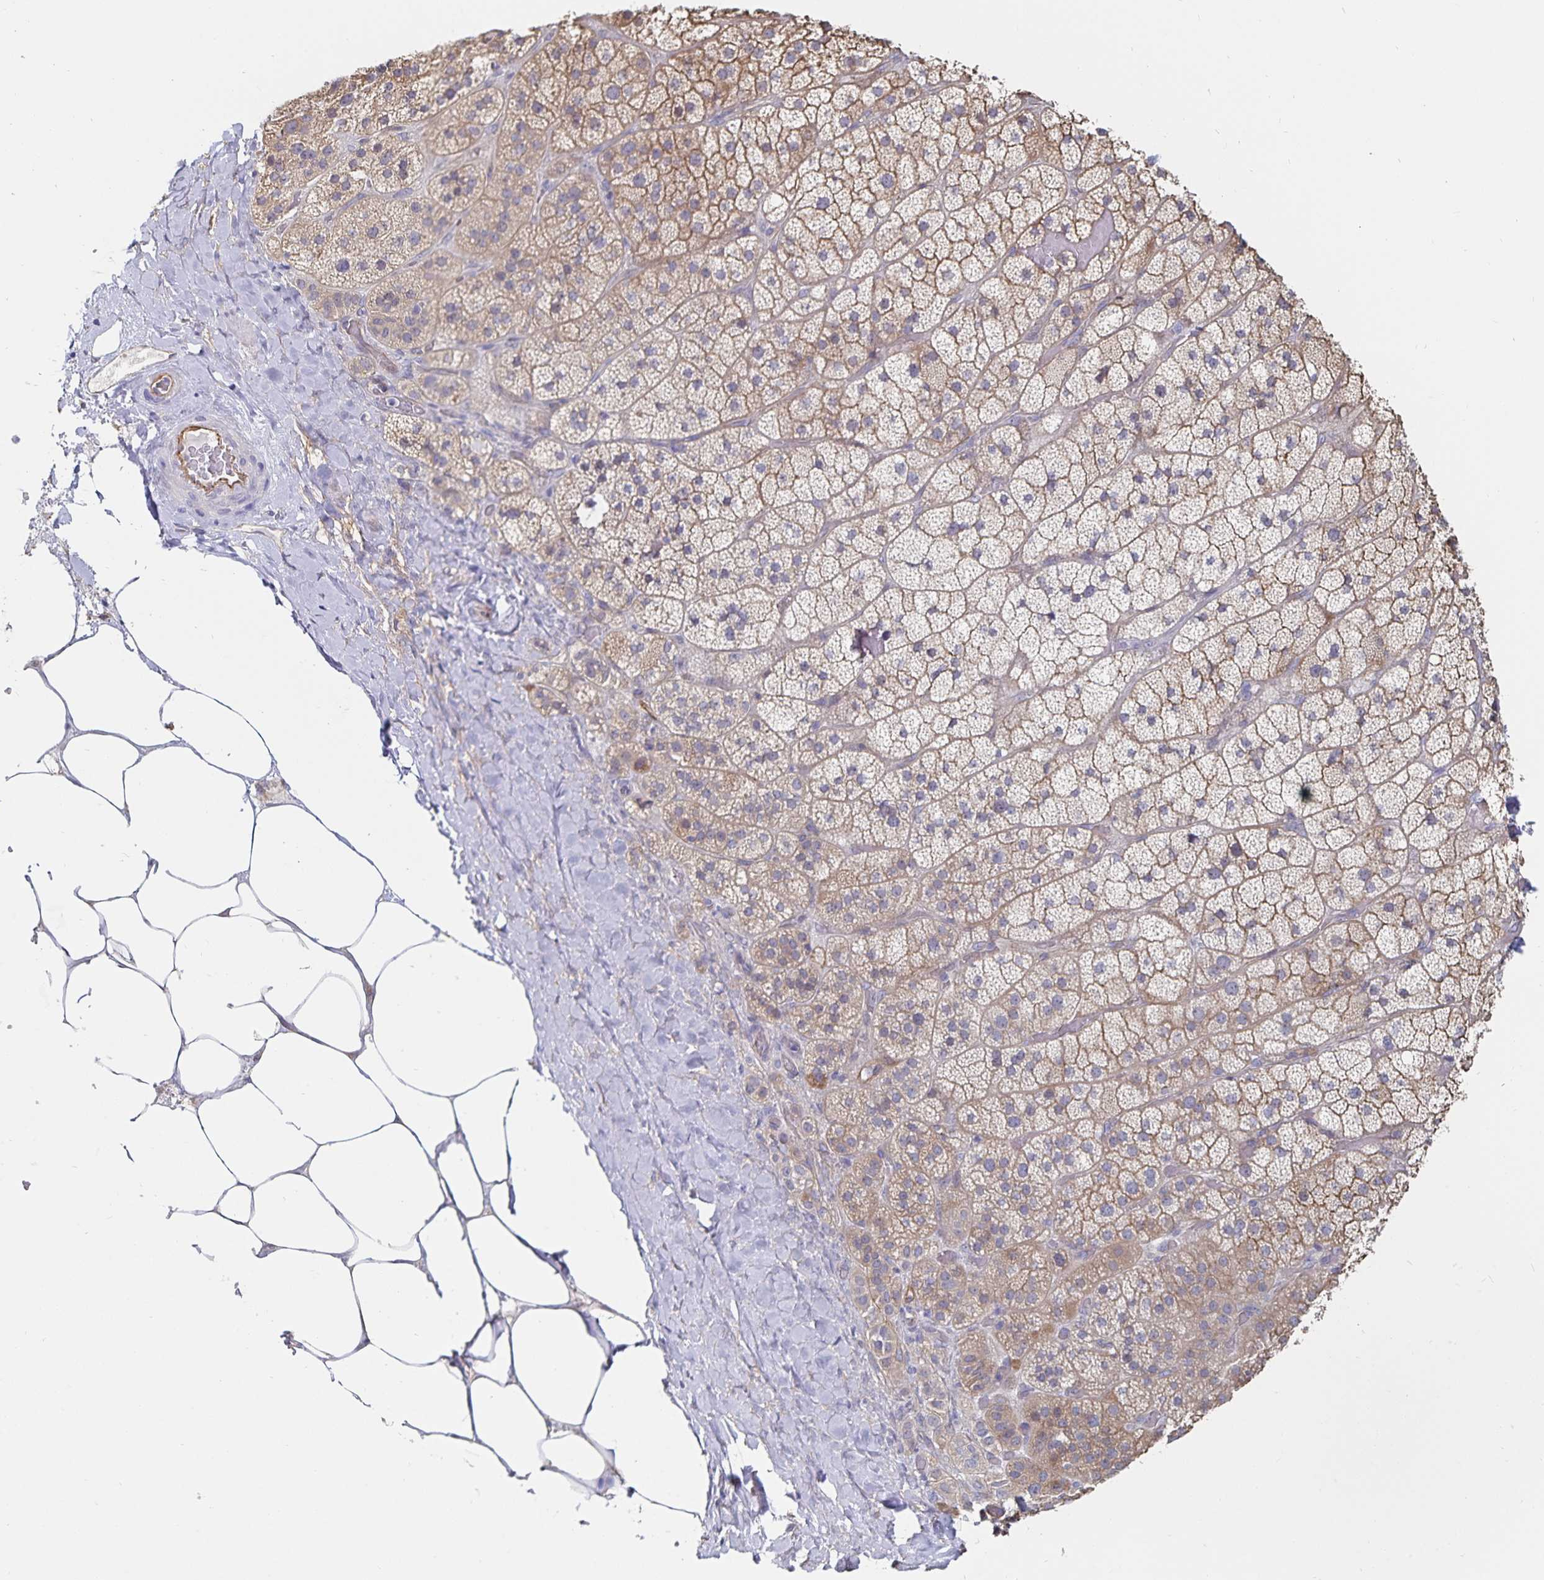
{"staining": {"intensity": "moderate", "quantity": "25%-75%", "location": "cytoplasmic/membranous"}, "tissue": "adrenal gland", "cell_type": "Glandular cells", "image_type": "normal", "snomed": [{"axis": "morphology", "description": "Normal tissue, NOS"}, {"axis": "topography", "description": "Adrenal gland"}], "caption": "A photomicrograph showing moderate cytoplasmic/membranous positivity in approximately 25%-75% of glandular cells in benign adrenal gland, as visualized by brown immunohistochemical staining.", "gene": "SSTR1", "patient": {"sex": "male", "age": 57}}